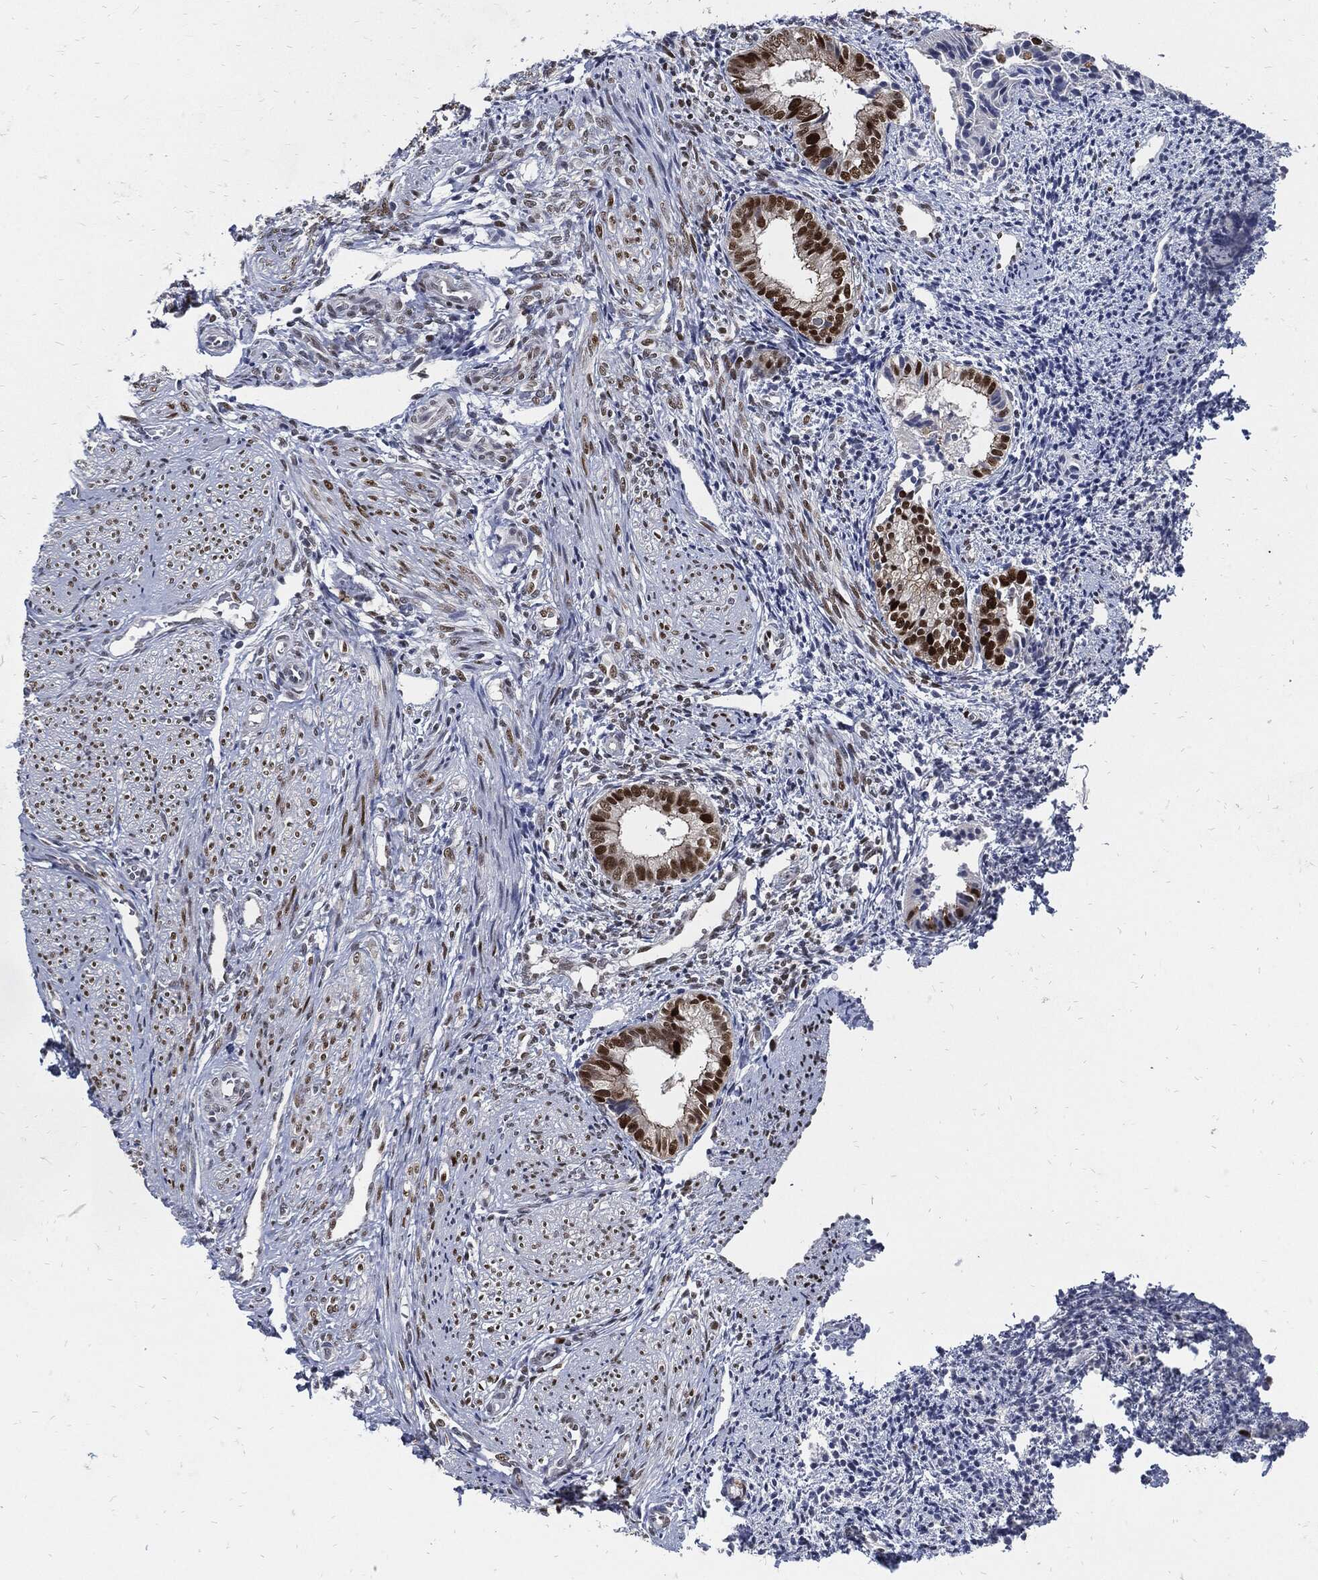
{"staining": {"intensity": "moderate", "quantity": "<25%", "location": "nuclear"}, "tissue": "endometrium", "cell_type": "Cells in endometrial stroma", "image_type": "normal", "snomed": [{"axis": "morphology", "description": "Normal tissue, NOS"}, {"axis": "topography", "description": "Endometrium"}], "caption": "Immunohistochemistry photomicrograph of benign endometrium: endometrium stained using IHC shows low levels of moderate protein expression localized specifically in the nuclear of cells in endometrial stroma, appearing as a nuclear brown color.", "gene": "NBN", "patient": {"sex": "female", "age": 47}}